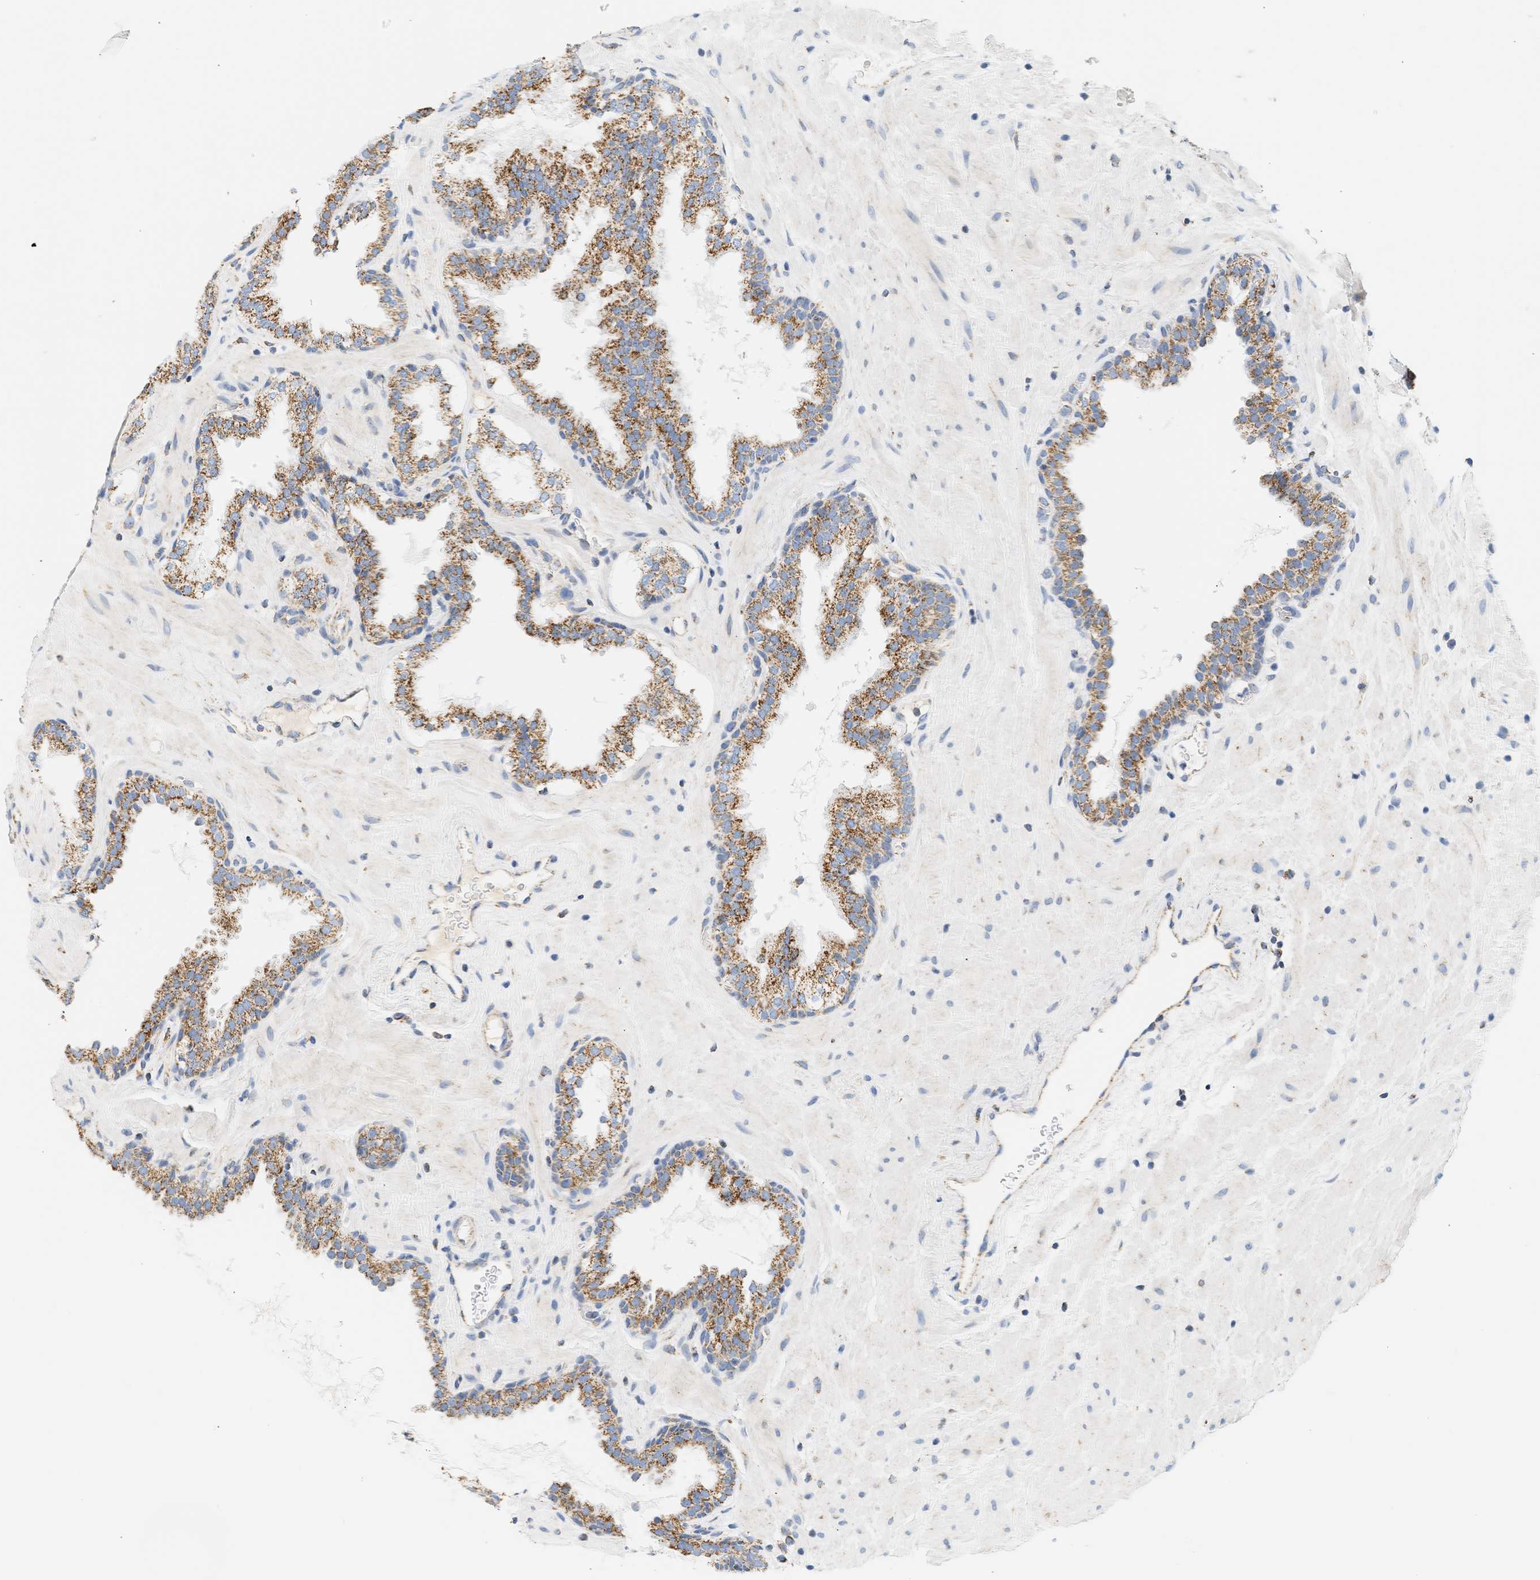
{"staining": {"intensity": "moderate", "quantity": ">75%", "location": "cytoplasmic/membranous"}, "tissue": "prostate", "cell_type": "Glandular cells", "image_type": "normal", "snomed": [{"axis": "morphology", "description": "Normal tissue, NOS"}, {"axis": "topography", "description": "Prostate"}], "caption": "Protein expression analysis of unremarkable prostate demonstrates moderate cytoplasmic/membranous positivity in about >75% of glandular cells.", "gene": "GRPEL2", "patient": {"sex": "male", "age": 51}}